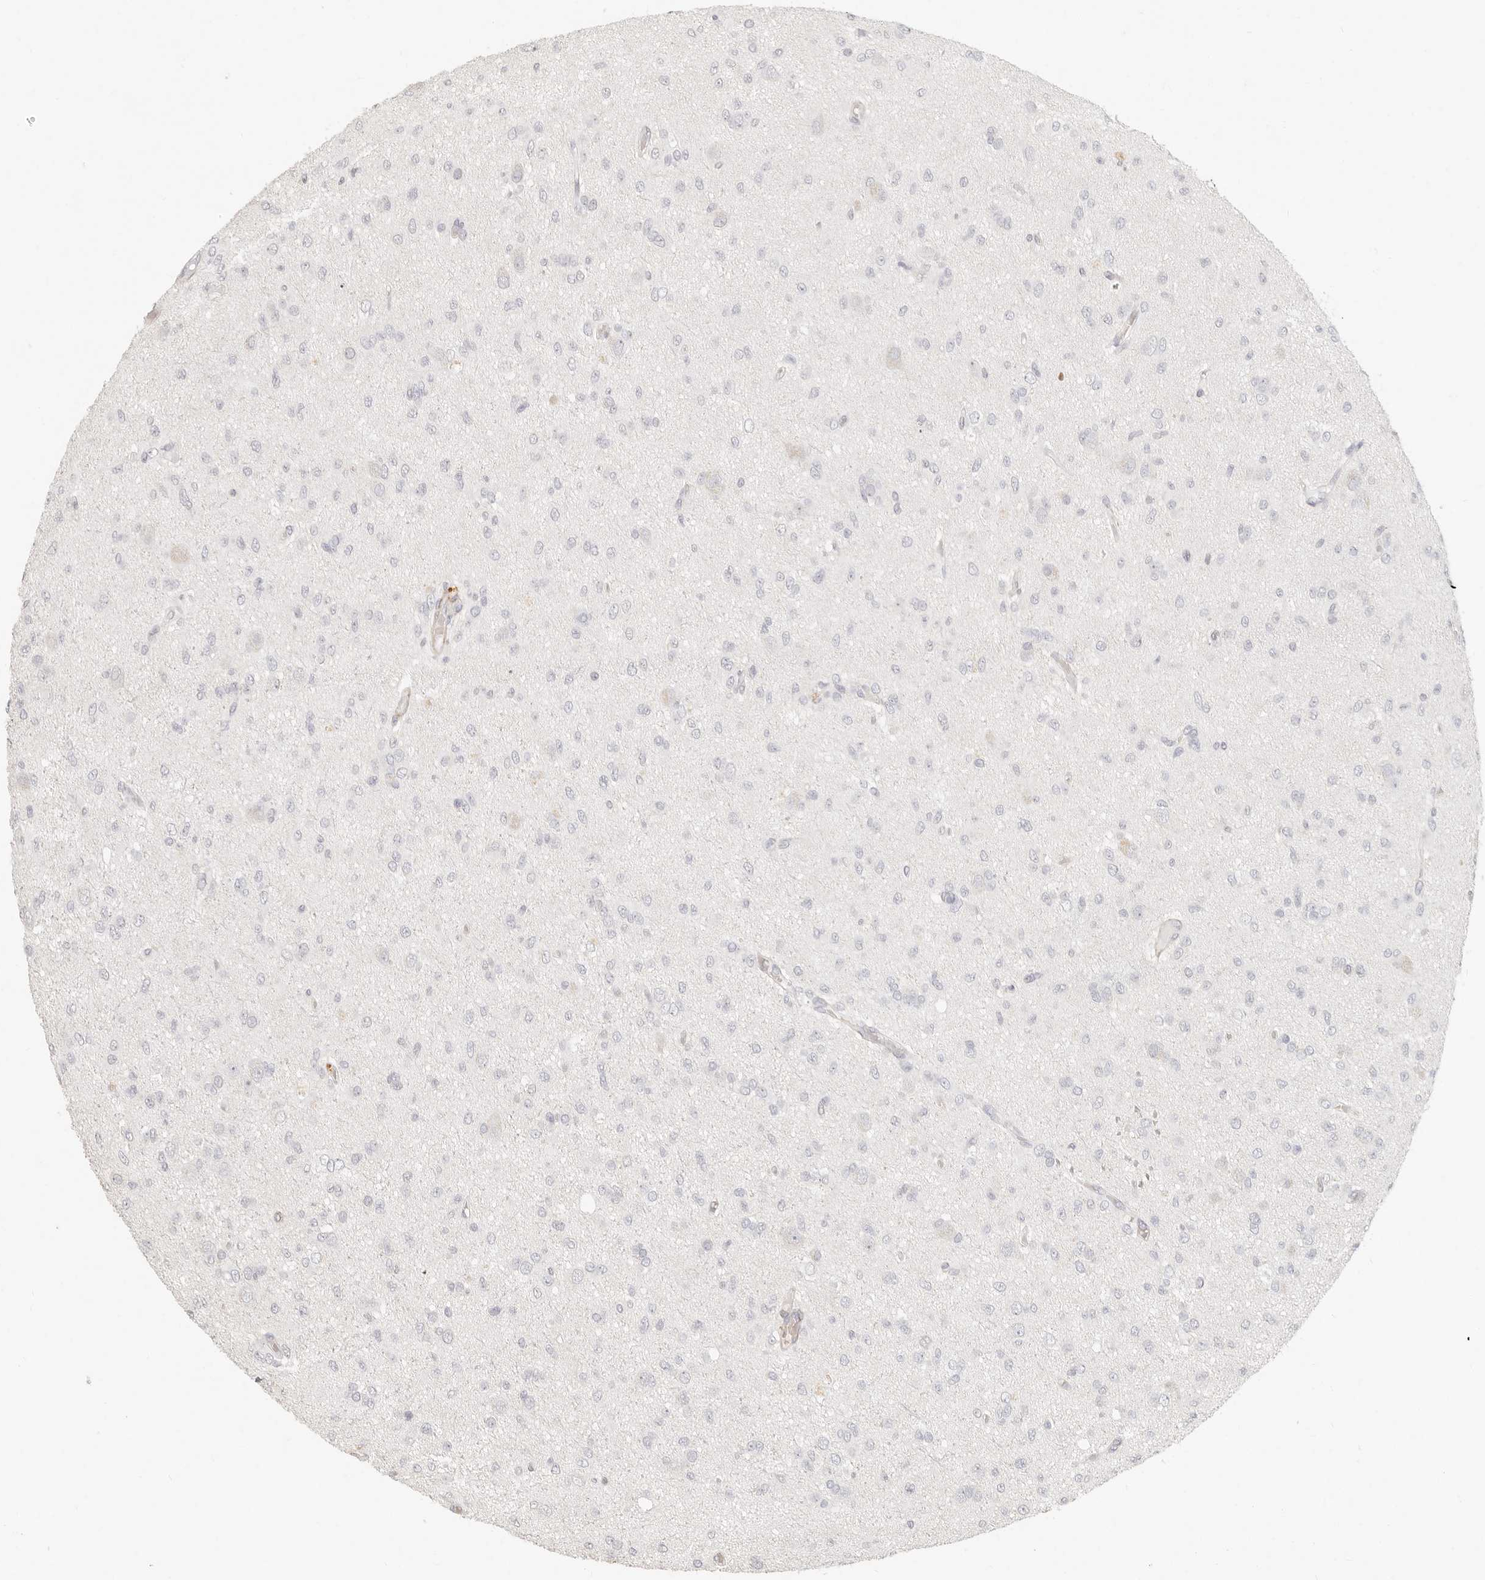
{"staining": {"intensity": "negative", "quantity": "none", "location": "none"}, "tissue": "glioma", "cell_type": "Tumor cells", "image_type": "cancer", "snomed": [{"axis": "morphology", "description": "Glioma, malignant, High grade"}, {"axis": "topography", "description": "Brain"}], "caption": "The micrograph demonstrates no staining of tumor cells in glioma. (DAB (3,3'-diaminobenzidine) immunohistochemistry visualized using brightfield microscopy, high magnification).", "gene": "NIBAN1", "patient": {"sex": "female", "age": 59}}